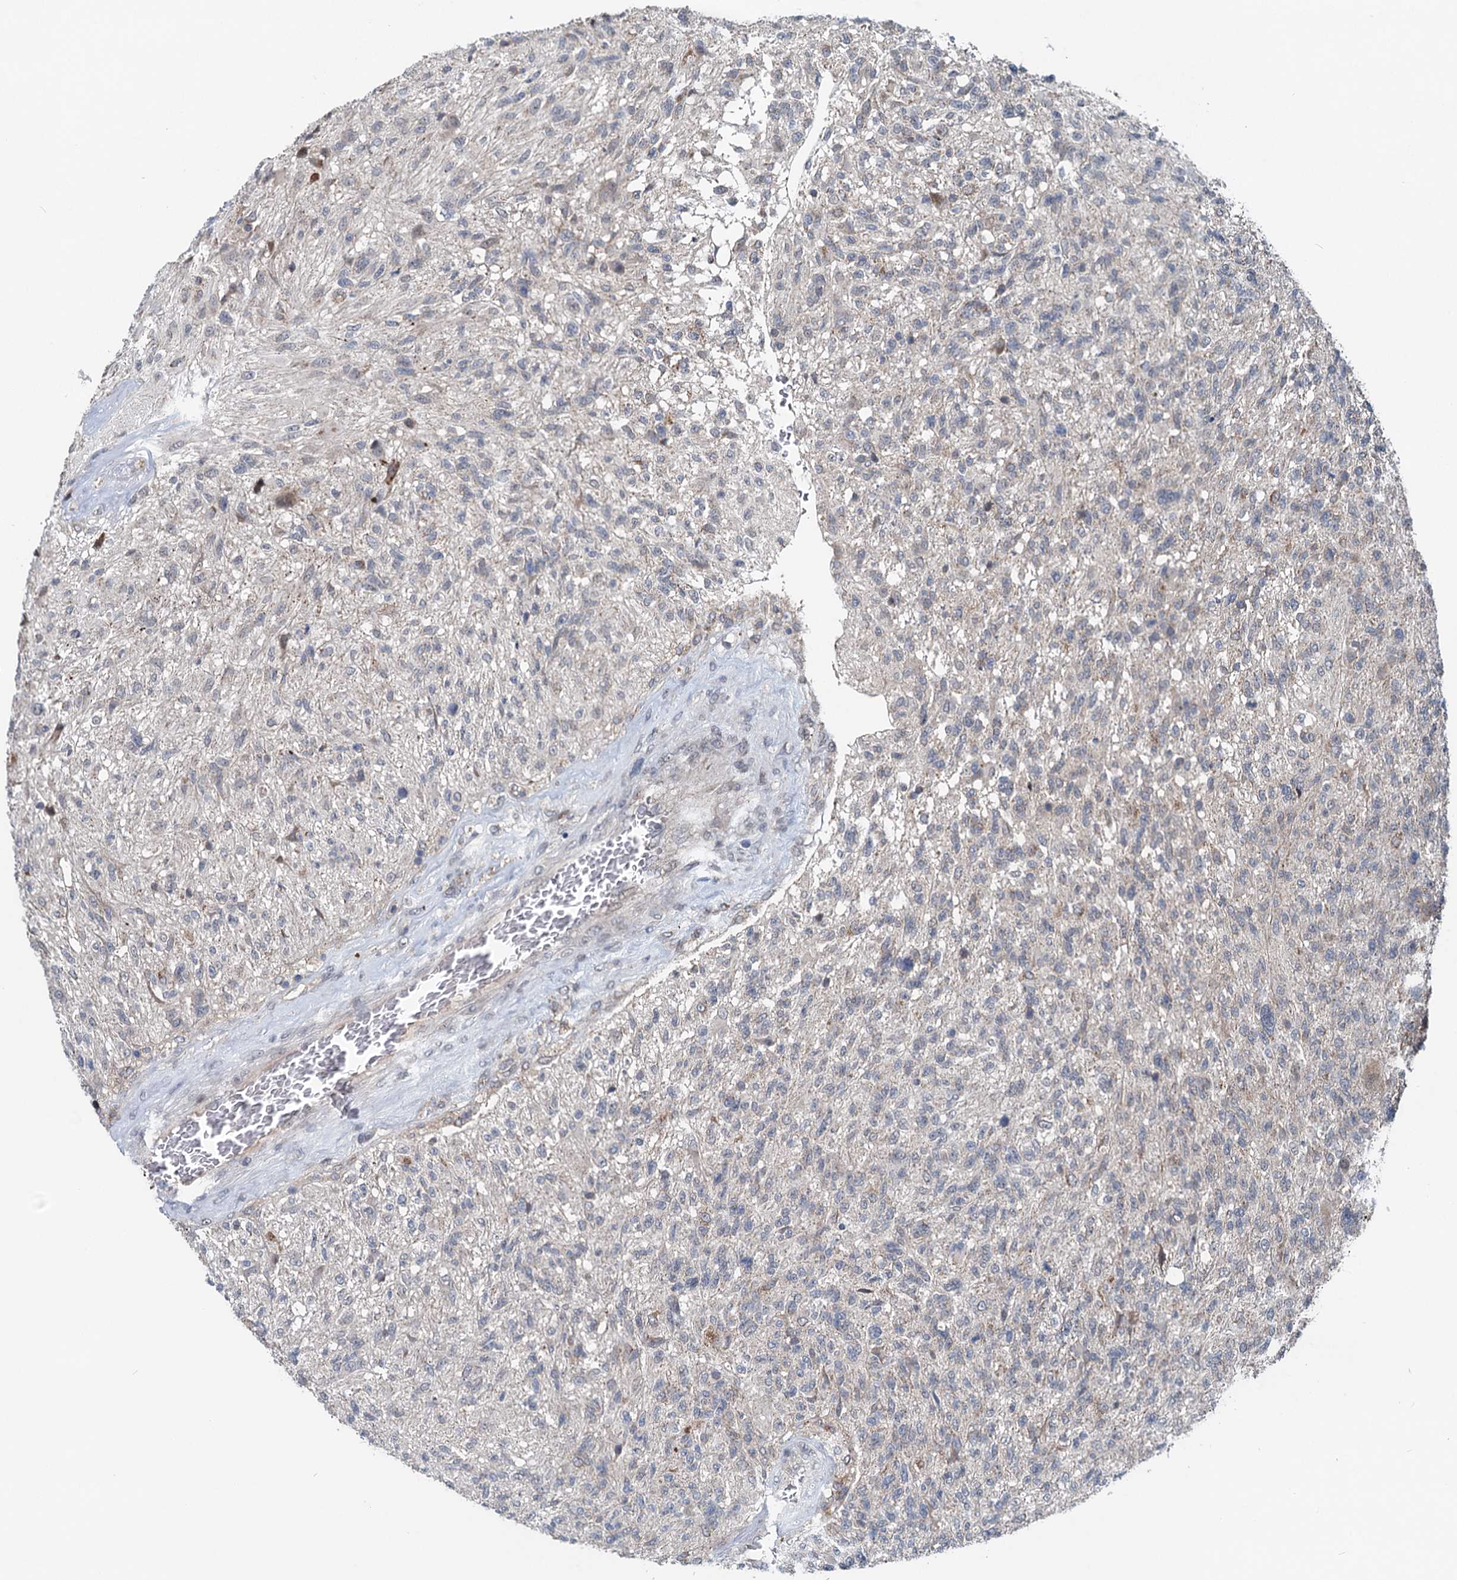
{"staining": {"intensity": "negative", "quantity": "none", "location": "none"}, "tissue": "glioma", "cell_type": "Tumor cells", "image_type": "cancer", "snomed": [{"axis": "morphology", "description": "Glioma, malignant, High grade"}, {"axis": "topography", "description": "Brain"}], "caption": "Tumor cells show no significant protein positivity in glioma. The staining was performed using DAB to visualize the protein expression in brown, while the nuclei were stained in blue with hematoxylin (Magnification: 20x).", "gene": "RITA1", "patient": {"sex": "male", "age": 56}}